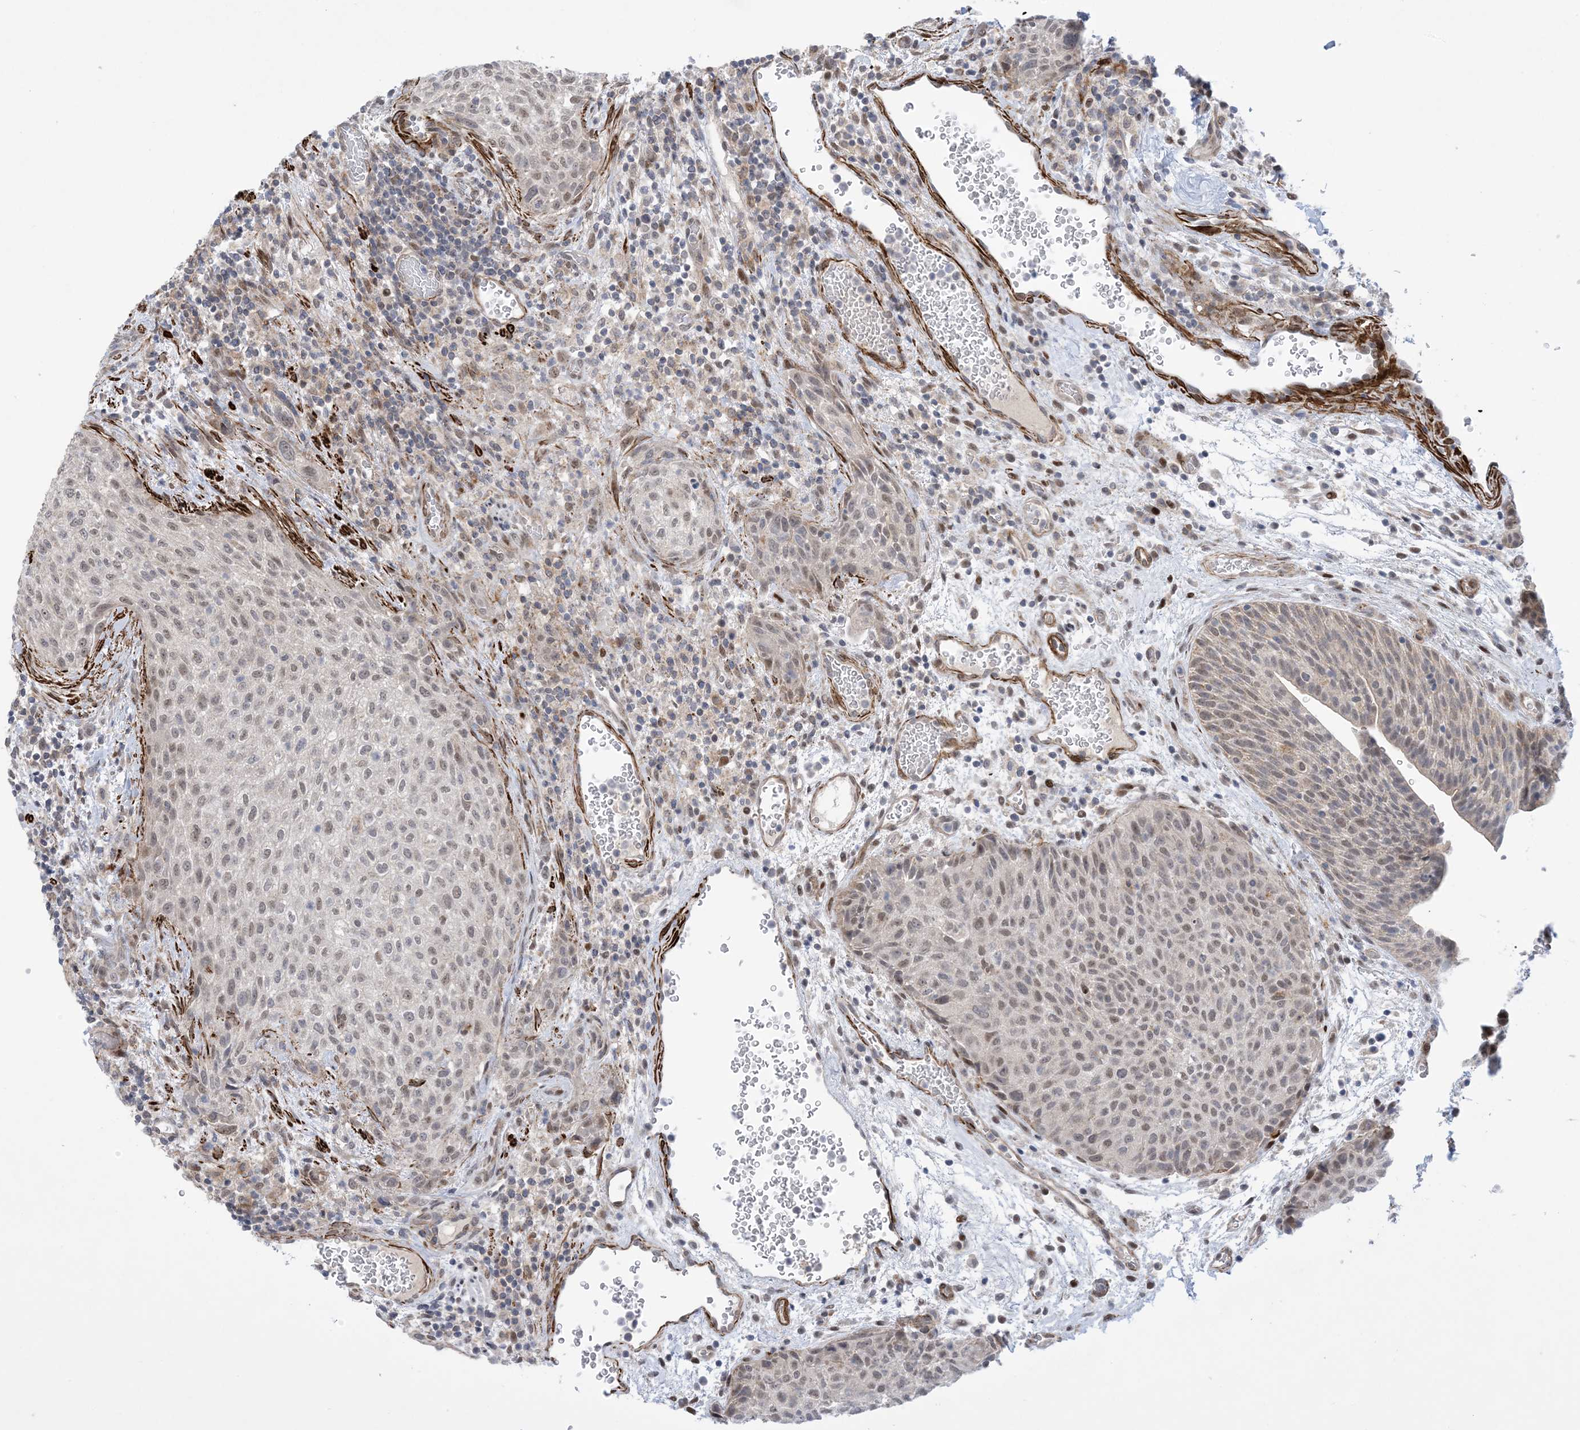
{"staining": {"intensity": "weak", "quantity": "25%-75%", "location": "nuclear"}, "tissue": "urothelial cancer", "cell_type": "Tumor cells", "image_type": "cancer", "snomed": [{"axis": "morphology", "description": "Urothelial carcinoma, High grade"}, {"axis": "topography", "description": "Urinary bladder"}], "caption": "Urothelial cancer stained with DAB (3,3'-diaminobenzidine) immunohistochemistry (IHC) exhibits low levels of weak nuclear expression in approximately 25%-75% of tumor cells. (DAB IHC, brown staining for protein, blue staining for nuclei).", "gene": "ZNF8", "patient": {"sex": "male", "age": 35}}